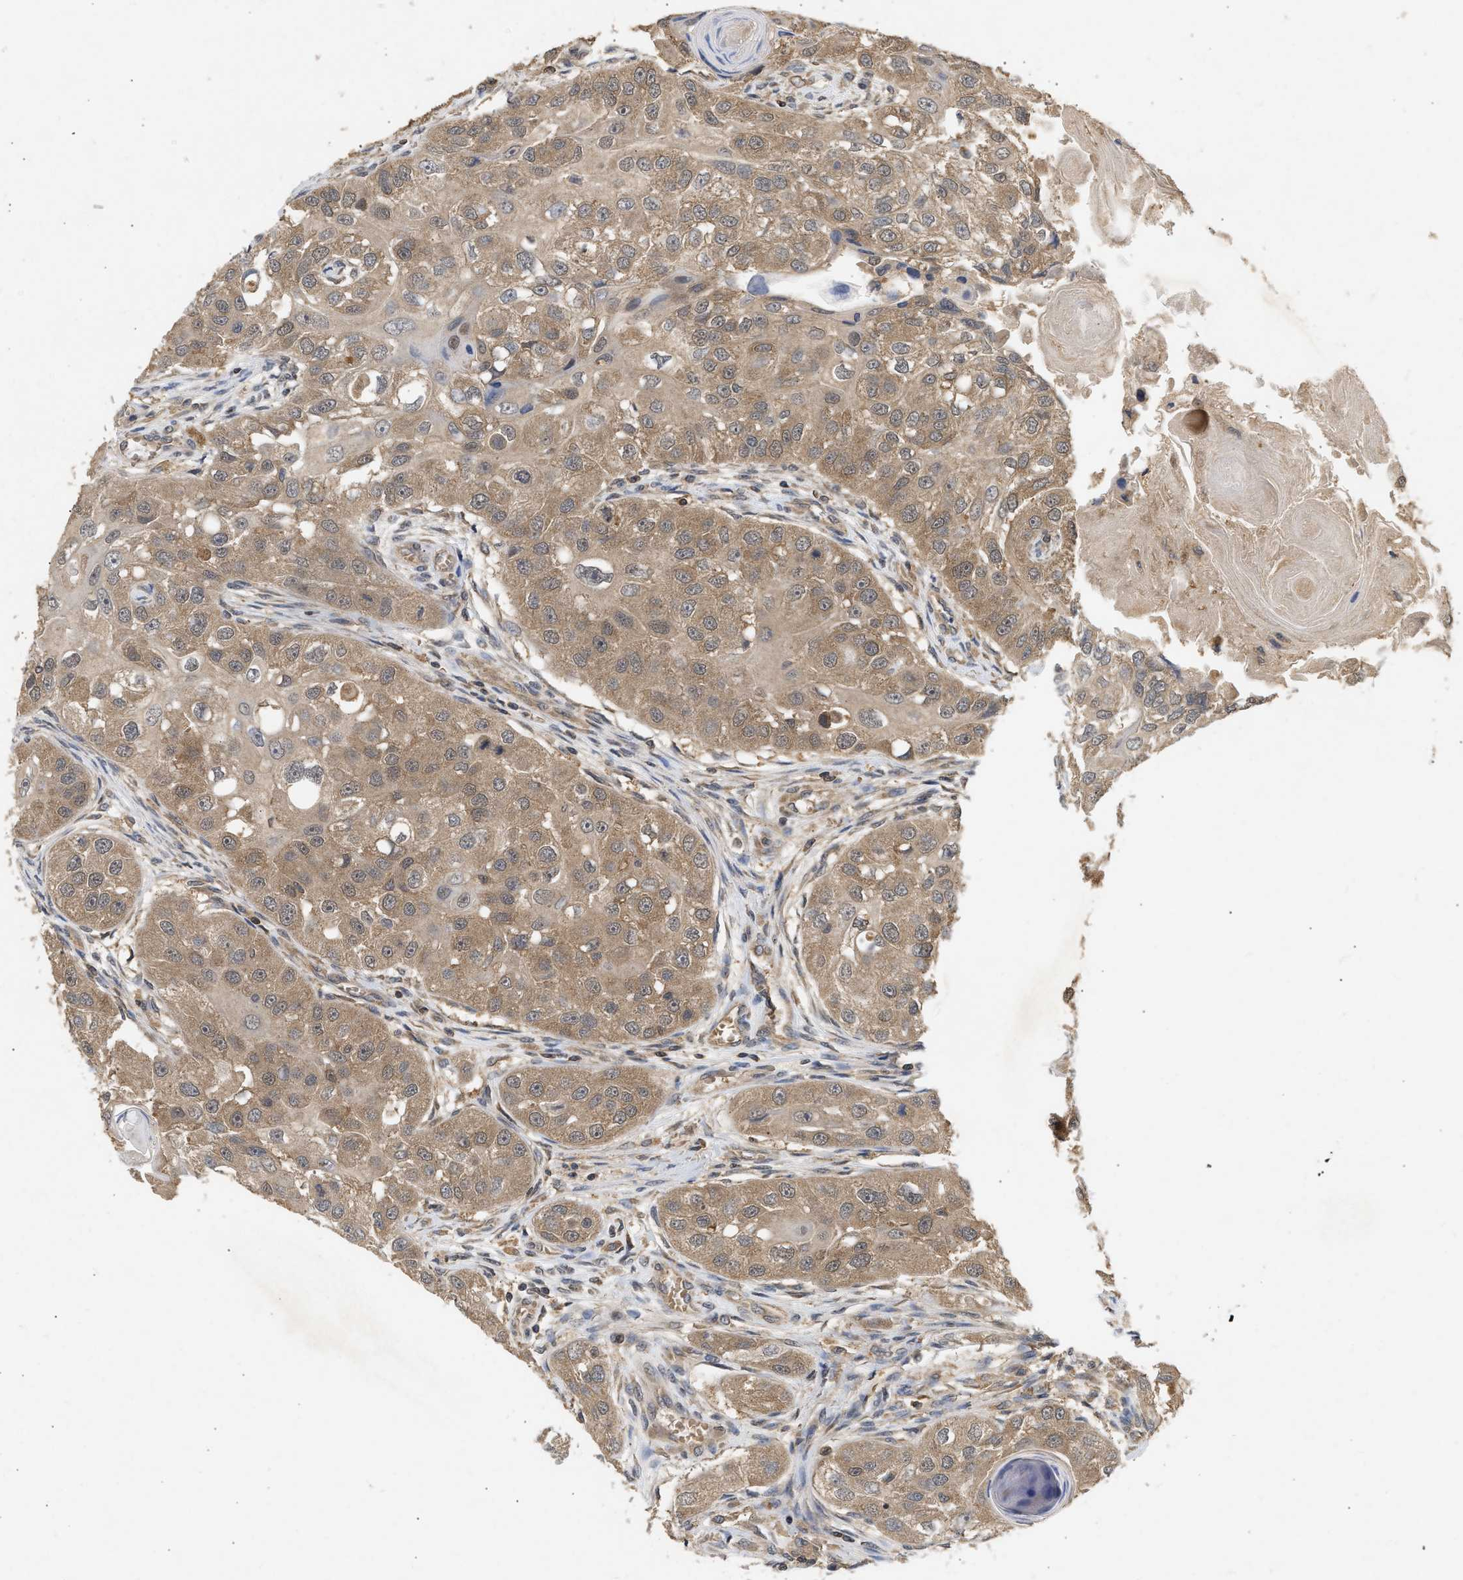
{"staining": {"intensity": "moderate", "quantity": ">75%", "location": "cytoplasmic/membranous"}, "tissue": "head and neck cancer", "cell_type": "Tumor cells", "image_type": "cancer", "snomed": [{"axis": "morphology", "description": "Normal tissue, NOS"}, {"axis": "morphology", "description": "Squamous cell carcinoma, NOS"}, {"axis": "topography", "description": "Skeletal muscle"}, {"axis": "topography", "description": "Head-Neck"}], "caption": "Immunohistochemical staining of human head and neck cancer displays medium levels of moderate cytoplasmic/membranous protein positivity in approximately >75% of tumor cells. Nuclei are stained in blue.", "gene": "FITM1", "patient": {"sex": "male", "age": 51}}